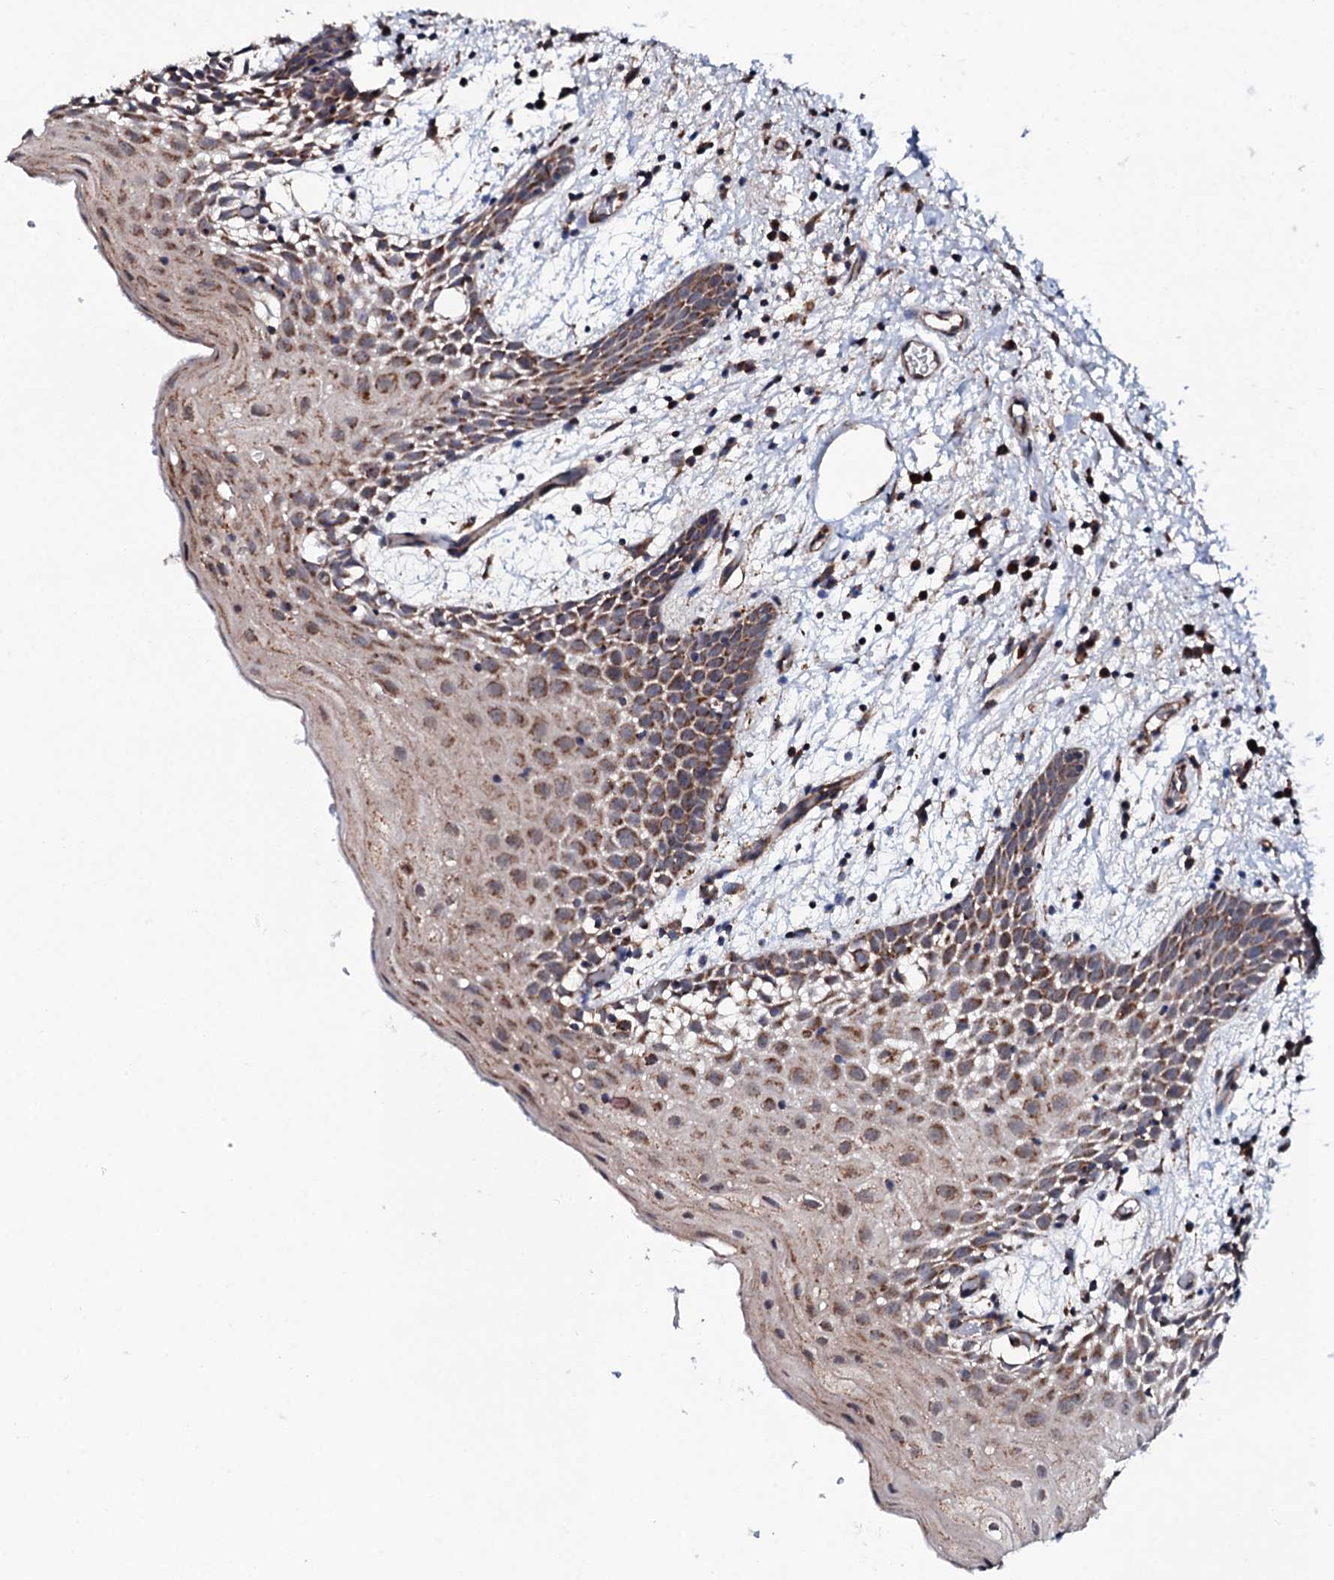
{"staining": {"intensity": "moderate", "quantity": ">75%", "location": "cytoplasmic/membranous"}, "tissue": "oral mucosa", "cell_type": "Squamous epithelial cells", "image_type": "normal", "snomed": [{"axis": "morphology", "description": "Normal tissue, NOS"}, {"axis": "topography", "description": "Skeletal muscle"}, {"axis": "topography", "description": "Oral tissue"}, {"axis": "topography", "description": "Salivary gland"}, {"axis": "topography", "description": "Peripheral nerve tissue"}], "caption": "Brown immunohistochemical staining in normal oral mucosa demonstrates moderate cytoplasmic/membranous staining in about >75% of squamous epithelial cells.", "gene": "MTIF3", "patient": {"sex": "male", "age": 54}}